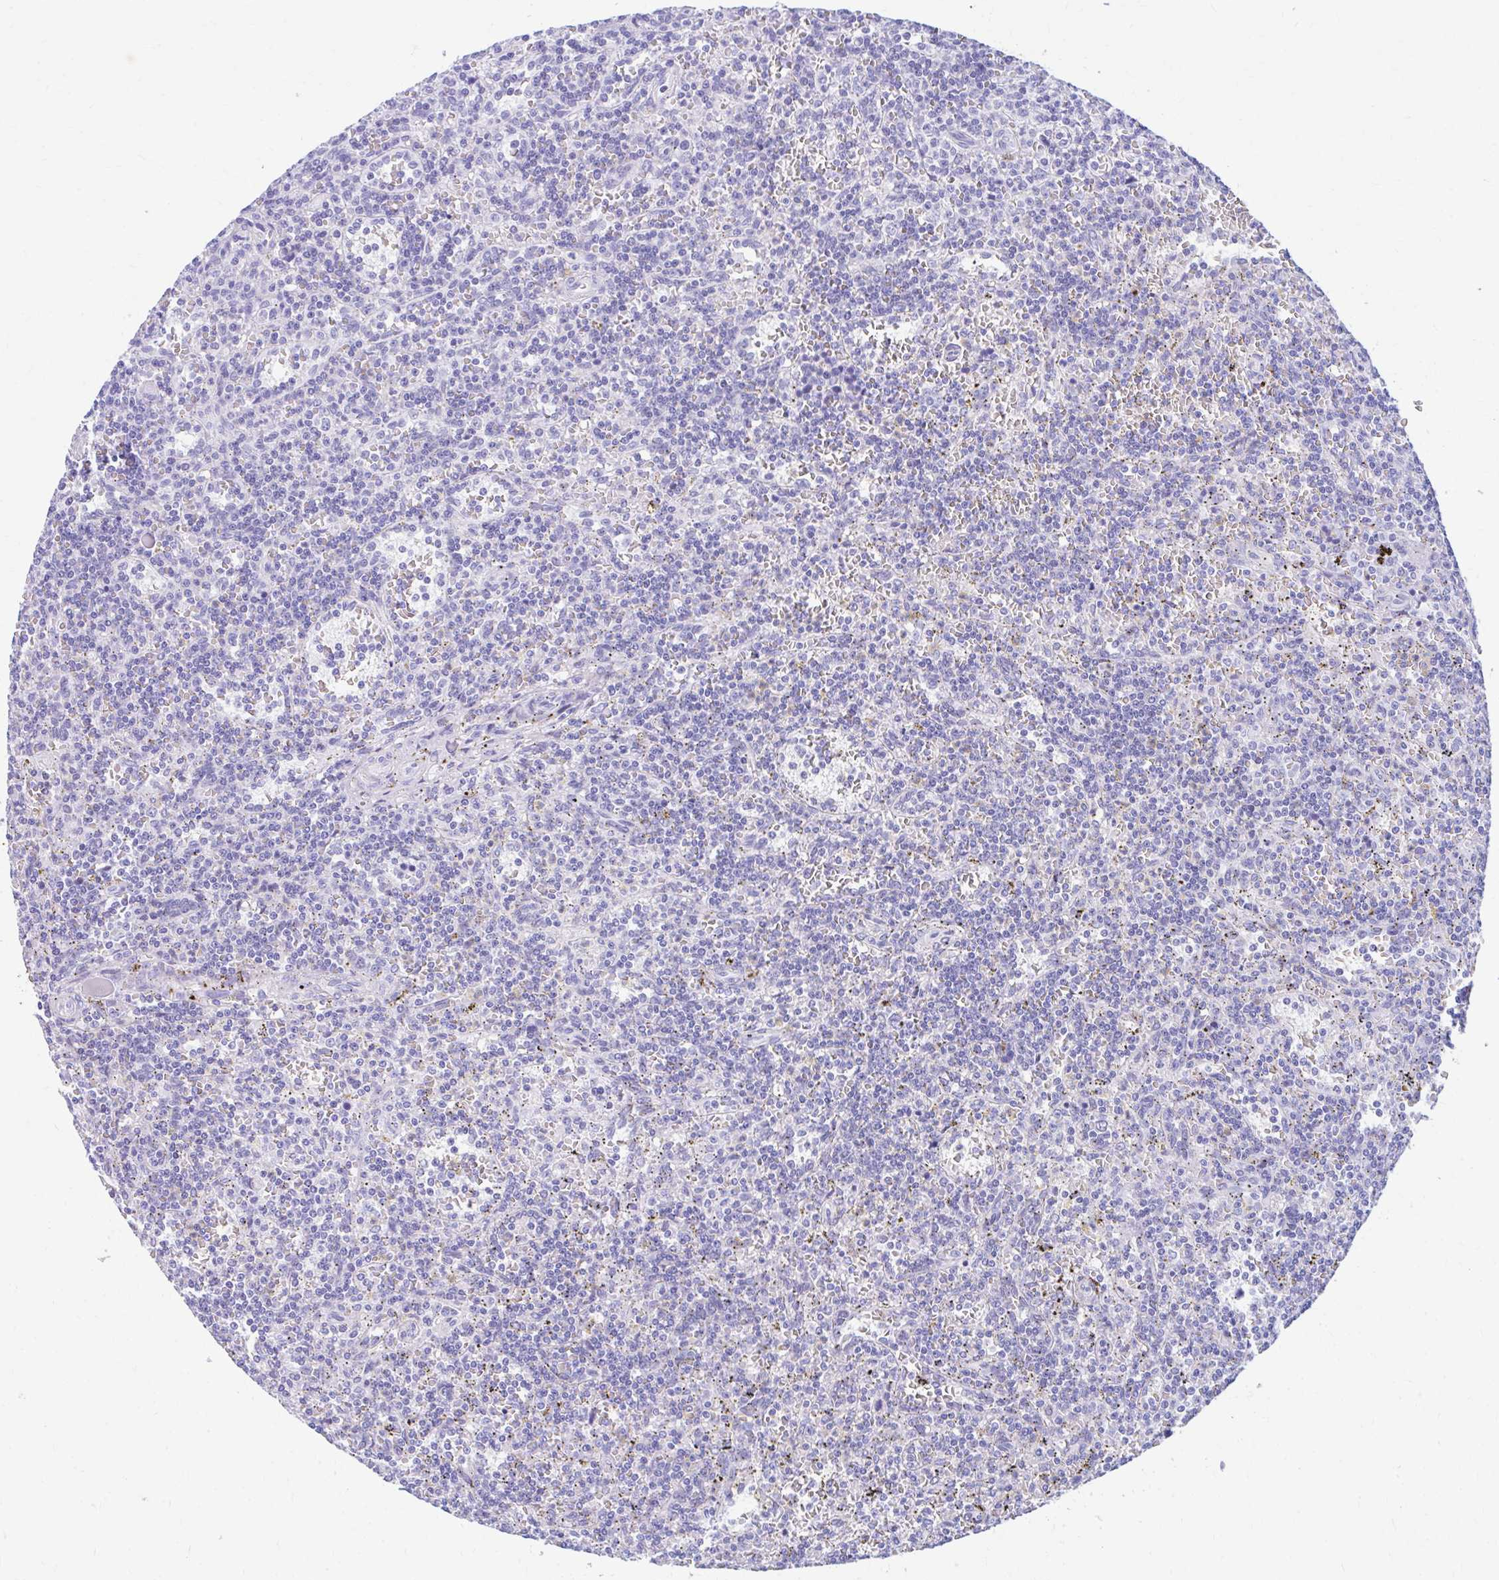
{"staining": {"intensity": "negative", "quantity": "none", "location": "none"}, "tissue": "lymphoma", "cell_type": "Tumor cells", "image_type": "cancer", "snomed": [{"axis": "morphology", "description": "Malignant lymphoma, non-Hodgkin's type, Low grade"}, {"axis": "topography", "description": "Spleen"}], "caption": "Immunohistochemistry histopathology image of malignant lymphoma, non-Hodgkin's type (low-grade) stained for a protein (brown), which exhibits no expression in tumor cells. The staining was performed using DAB to visualize the protein expression in brown, while the nuclei were stained in blue with hematoxylin (Magnification: 20x).", "gene": "NSG2", "patient": {"sex": "male", "age": 73}}